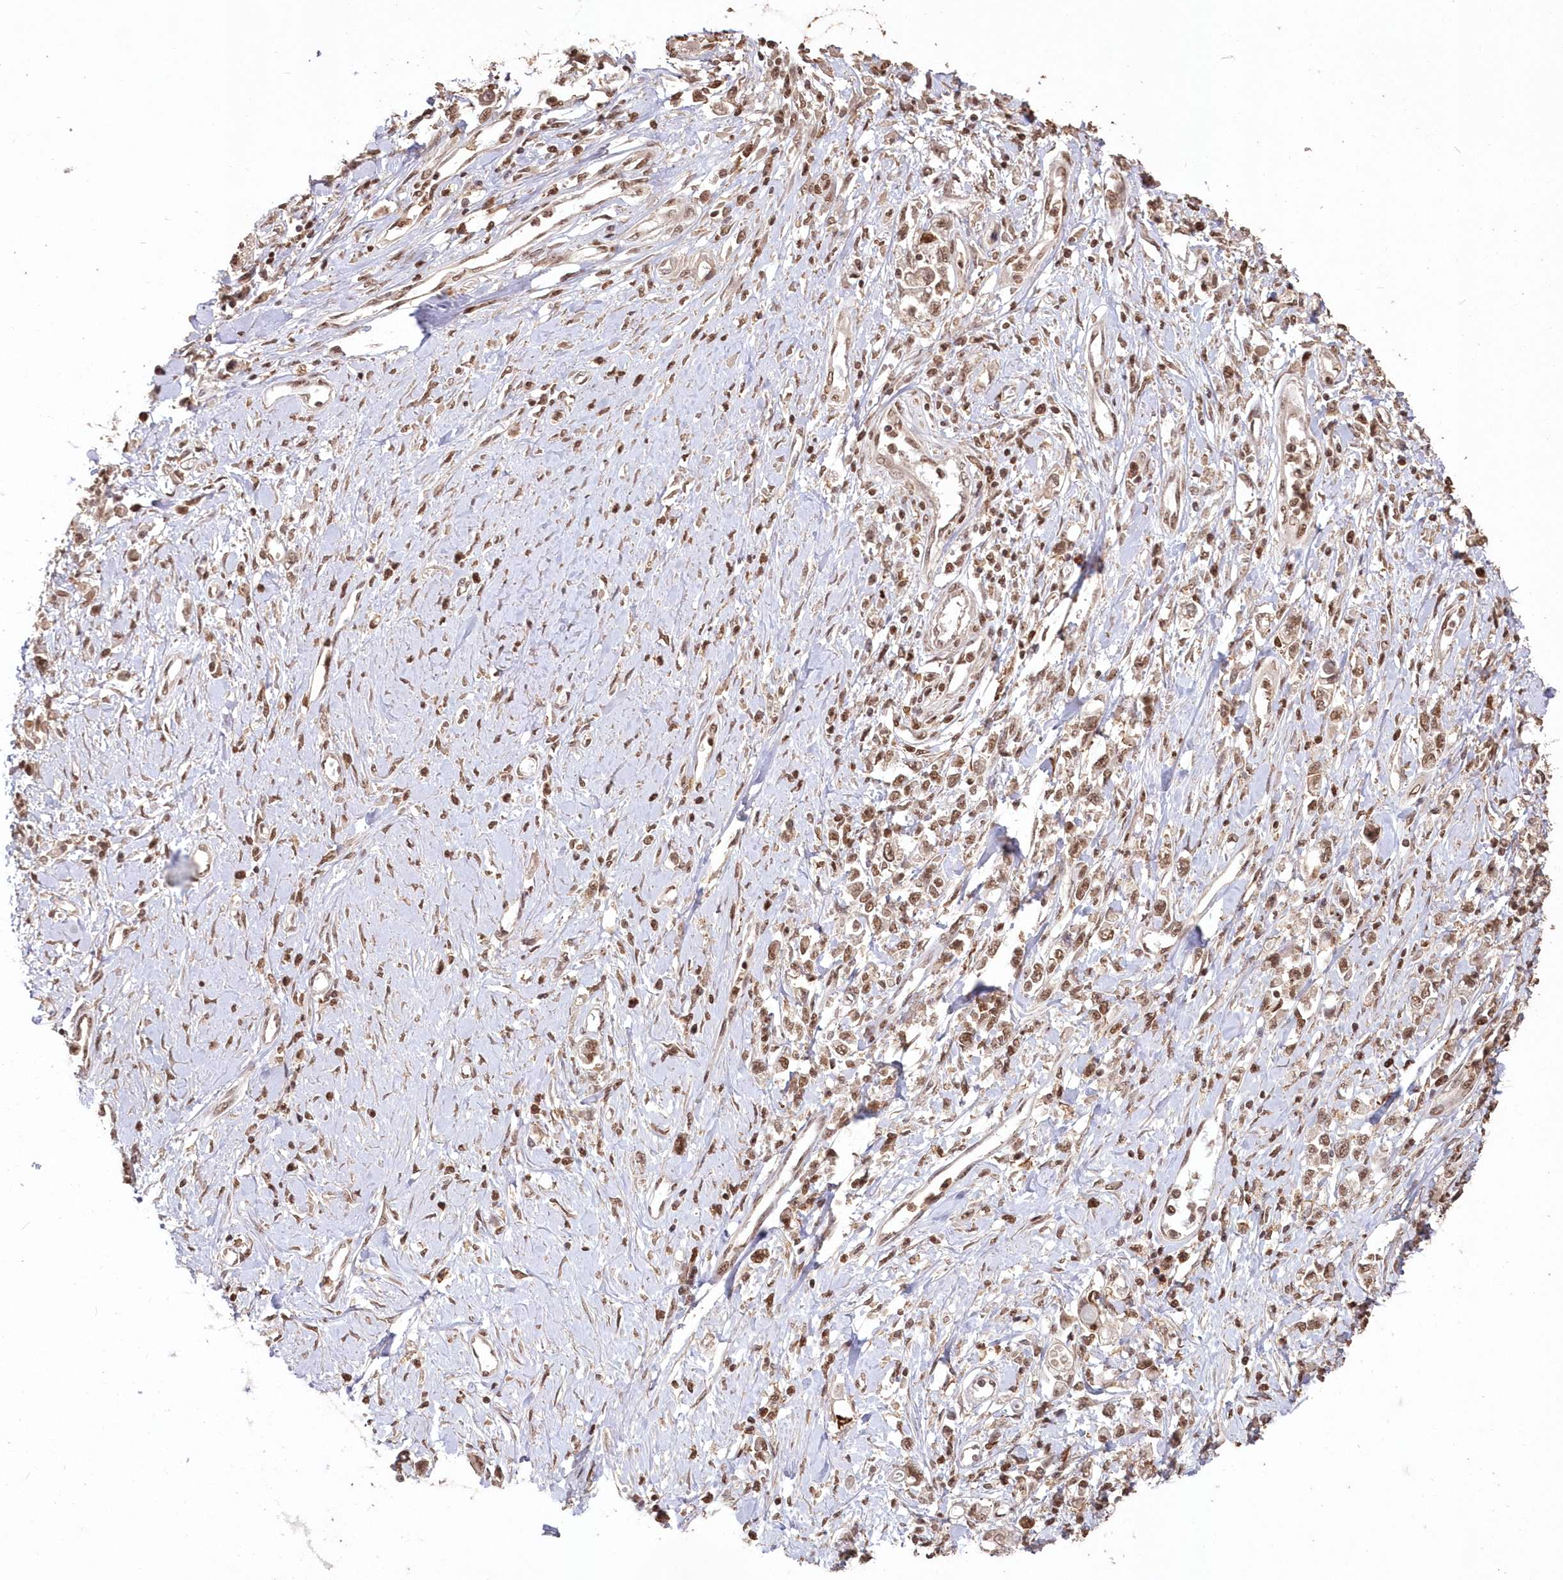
{"staining": {"intensity": "moderate", "quantity": ">75%", "location": "nuclear"}, "tissue": "stomach cancer", "cell_type": "Tumor cells", "image_type": "cancer", "snomed": [{"axis": "morphology", "description": "Adenocarcinoma, NOS"}, {"axis": "topography", "description": "Stomach"}], "caption": "Protein analysis of stomach cancer tissue reveals moderate nuclear expression in approximately >75% of tumor cells.", "gene": "PDS5A", "patient": {"sex": "female", "age": 76}}